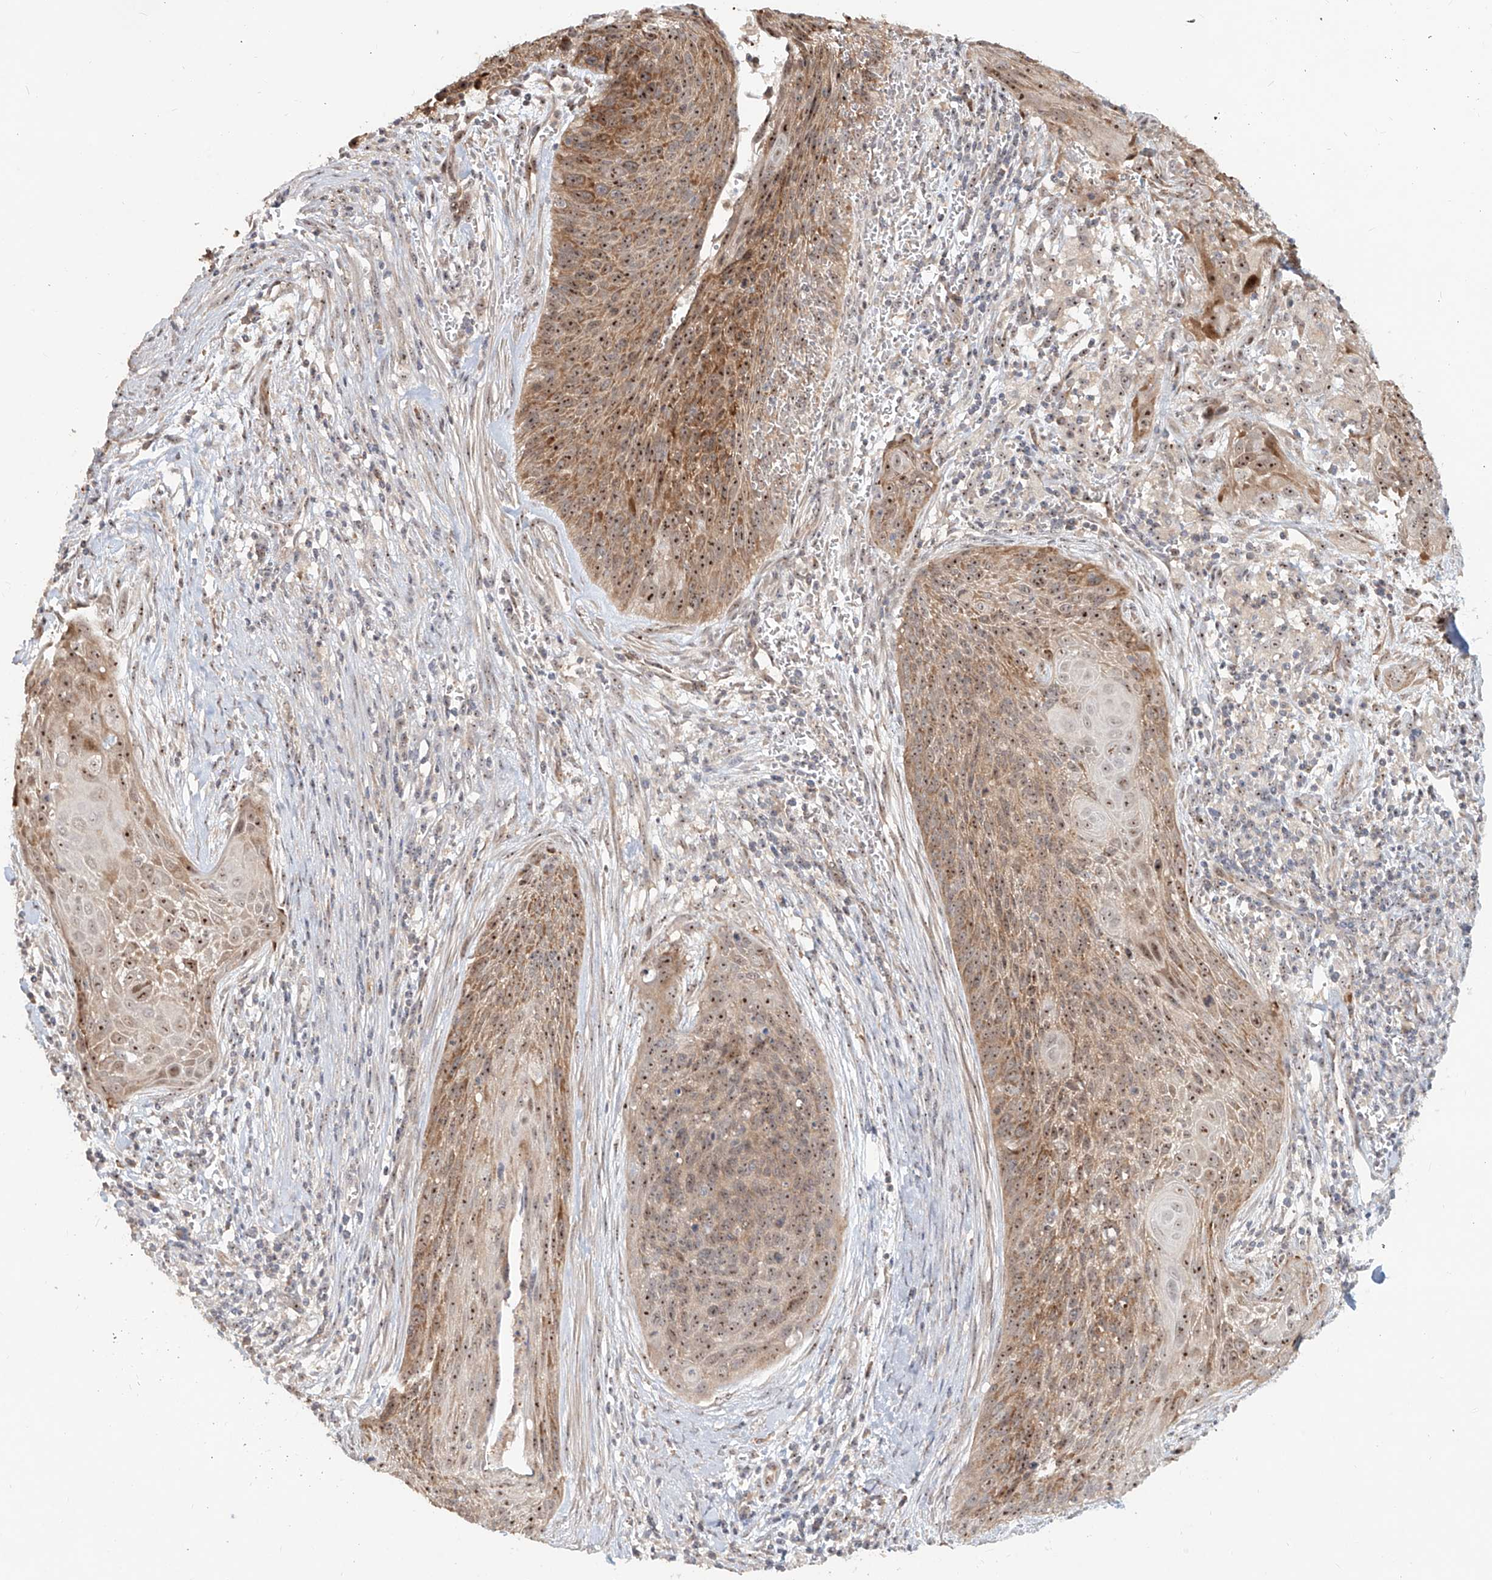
{"staining": {"intensity": "moderate", "quantity": ">75%", "location": "cytoplasmic/membranous,nuclear"}, "tissue": "cervical cancer", "cell_type": "Tumor cells", "image_type": "cancer", "snomed": [{"axis": "morphology", "description": "Squamous cell carcinoma, NOS"}, {"axis": "topography", "description": "Cervix"}], "caption": "There is medium levels of moderate cytoplasmic/membranous and nuclear positivity in tumor cells of cervical cancer, as demonstrated by immunohistochemical staining (brown color).", "gene": "BYSL", "patient": {"sex": "female", "age": 55}}